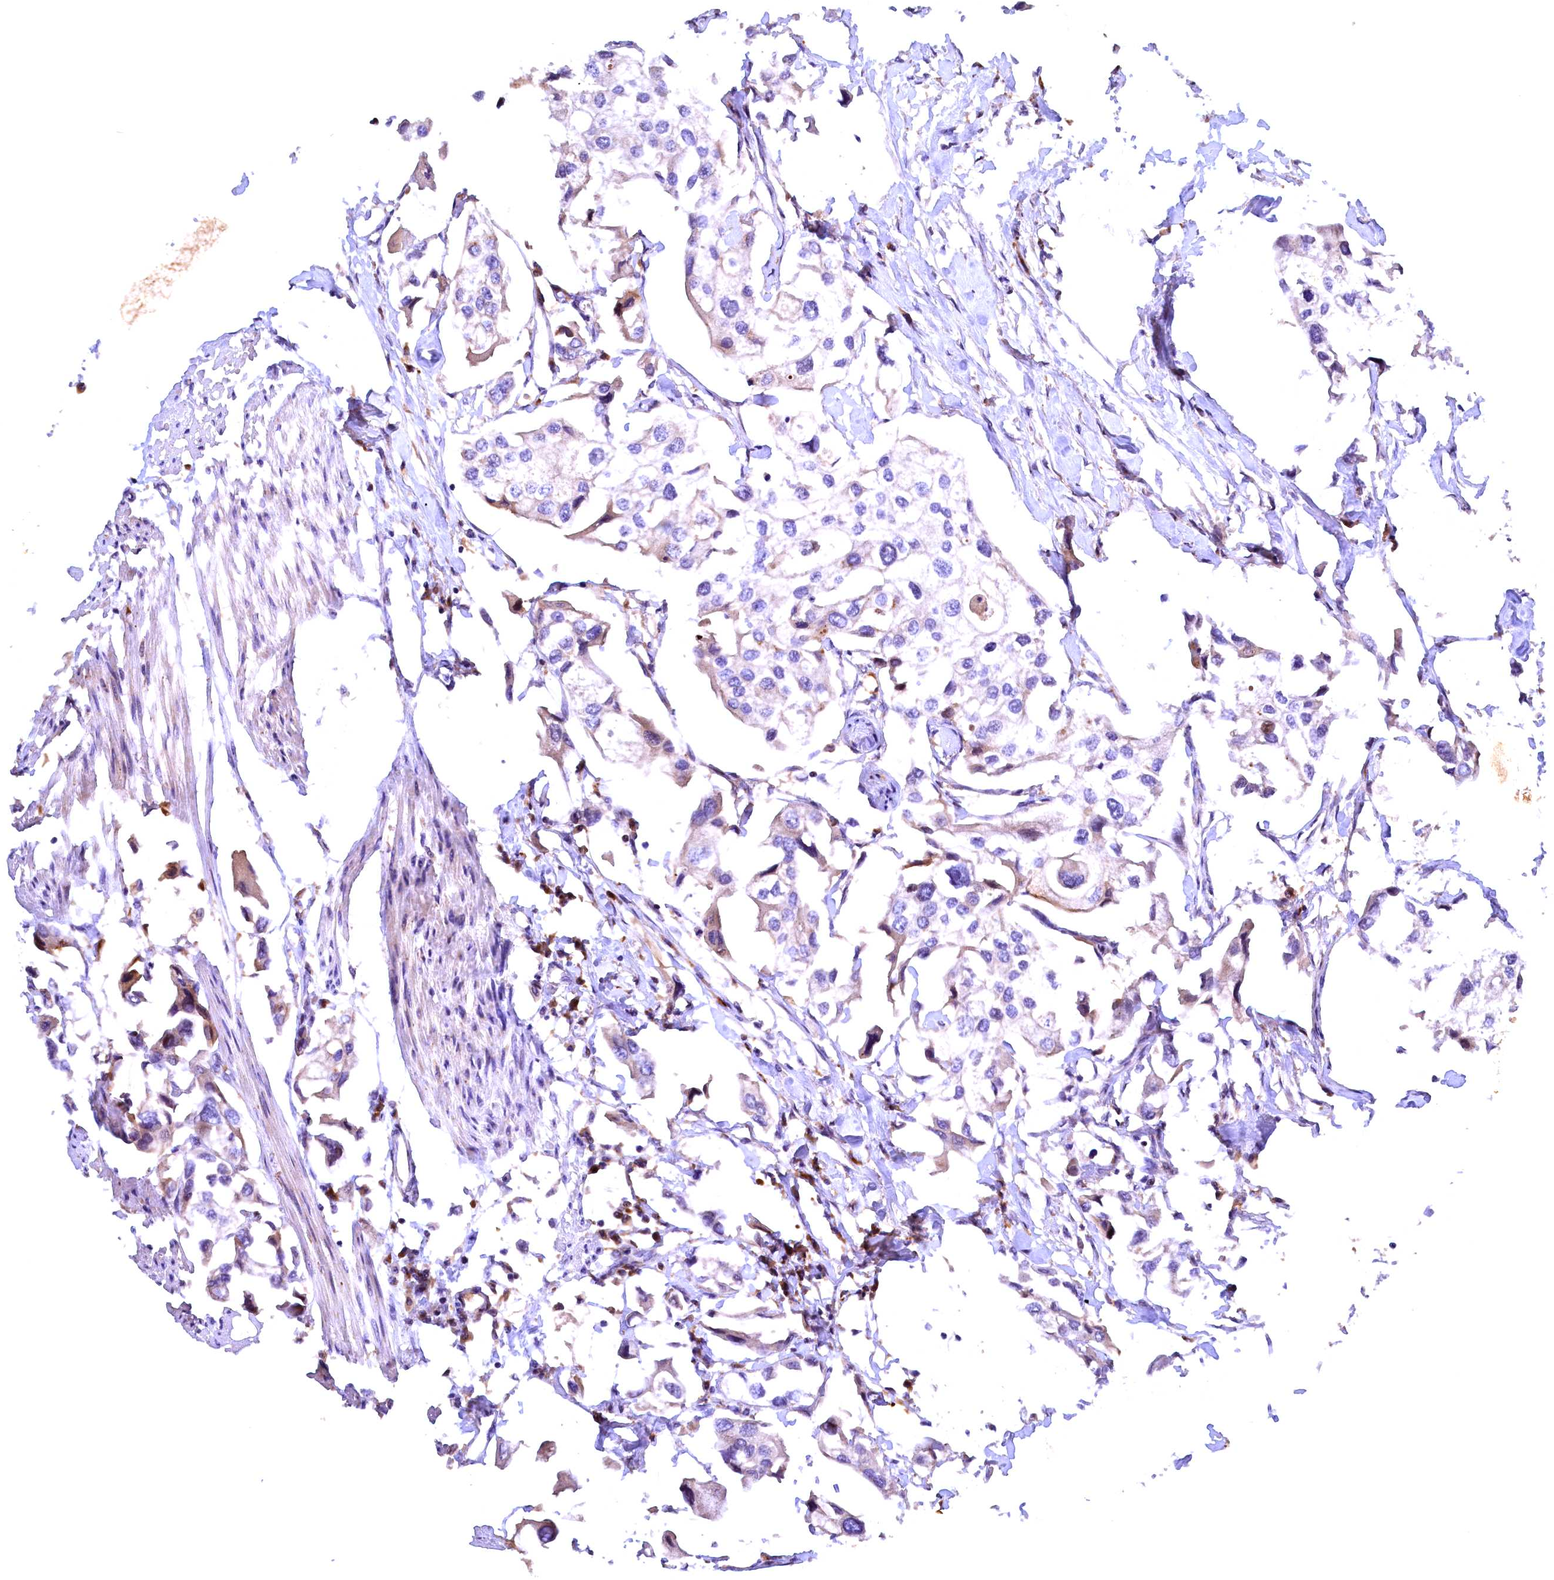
{"staining": {"intensity": "weak", "quantity": "<25%", "location": "cytoplasmic/membranous"}, "tissue": "urothelial cancer", "cell_type": "Tumor cells", "image_type": "cancer", "snomed": [{"axis": "morphology", "description": "Urothelial carcinoma, High grade"}, {"axis": "topography", "description": "Urinary bladder"}], "caption": "High-grade urothelial carcinoma was stained to show a protein in brown. There is no significant expression in tumor cells.", "gene": "NAIP", "patient": {"sex": "male", "age": 64}}